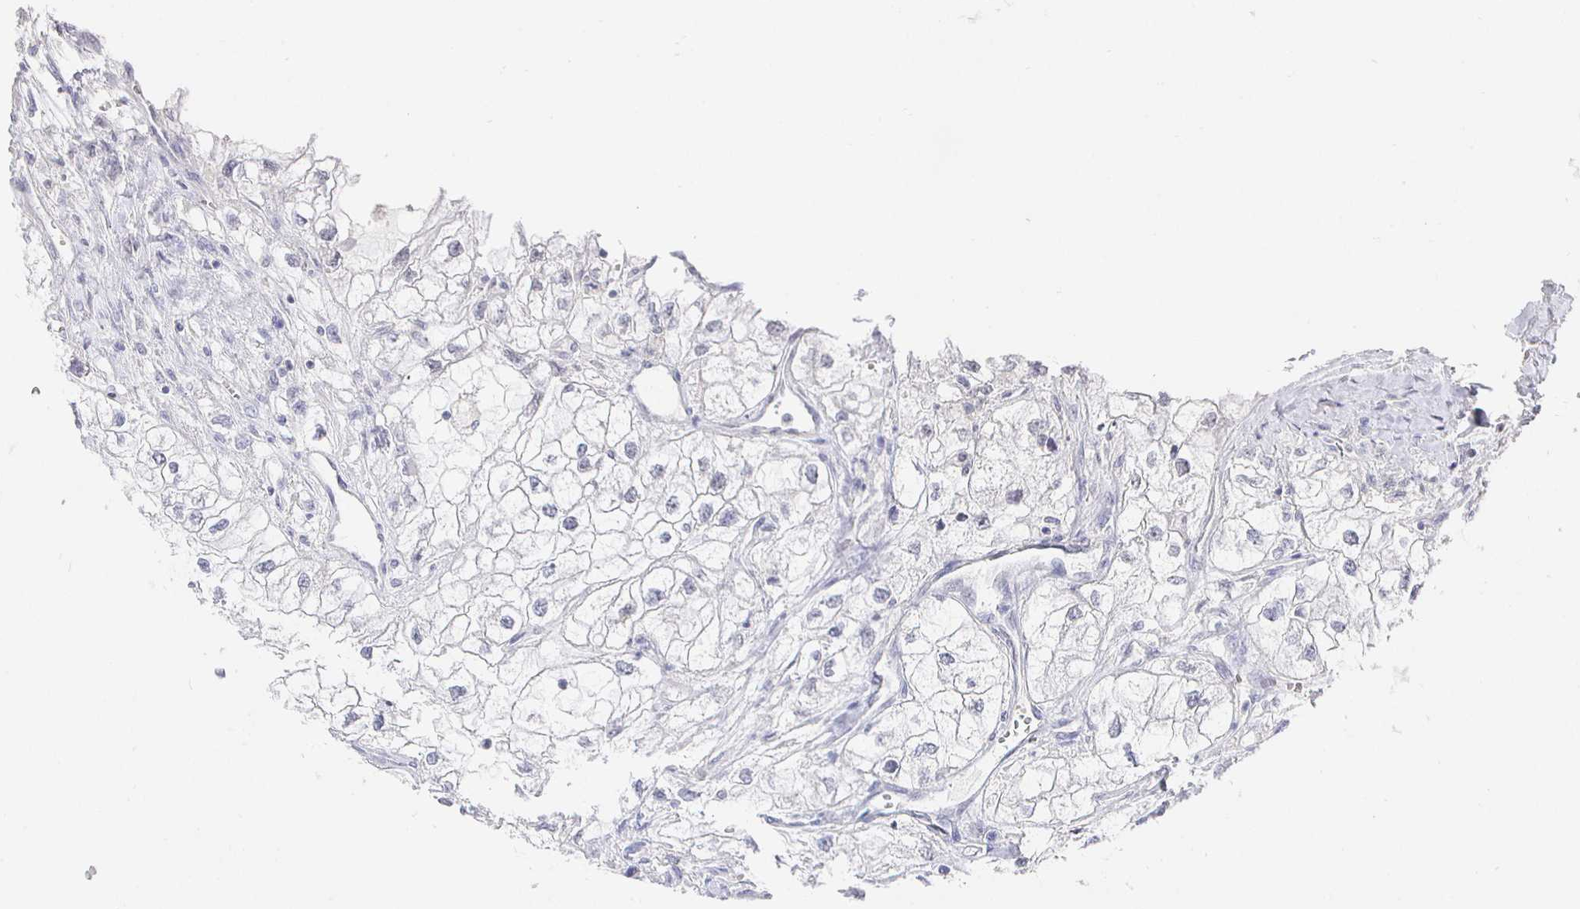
{"staining": {"intensity": "negative", "quantity": "none", "location": "none"}, "tissue": "renal cancer", "cell_type": "Tumor cells", "image_type": "cancer", "snomed": [{"axis": "morphology", "description": "Adenocarcinoma, NOS"}, {"axis": "topography", "description": "Kidney"}], "caption": "The histopathology image demonstrates no staining of tumor cells in renal cancer (adenocarcinoma).", "gene": "LRRC23", "patient": {"sex": "male", "age": 59}}